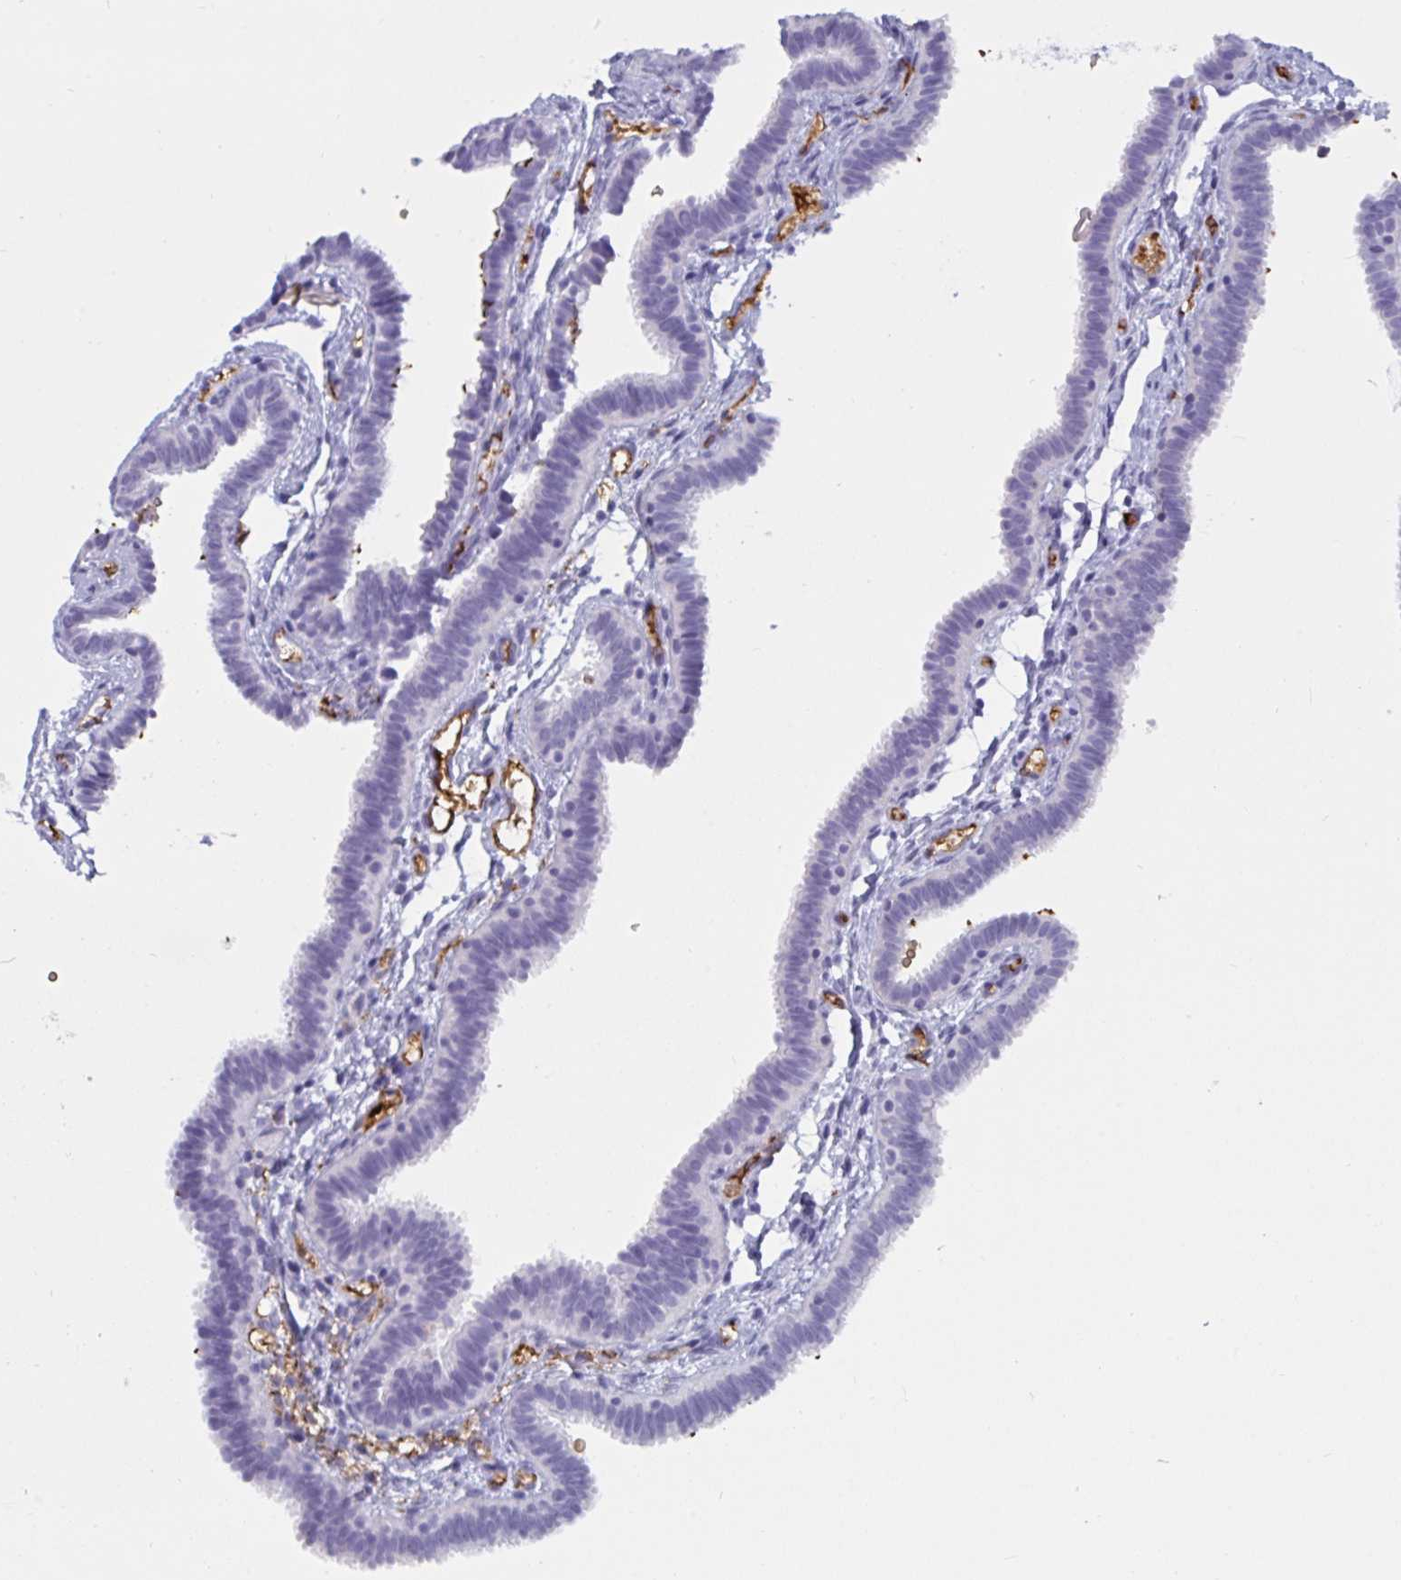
{"staining": {"intensity": "negative", "quantity": "none", "location": "none"}, "tissue": "fallopian tube", "cell_type": "Glandular cells", "image_type": "normal", "snomed": [{"axis": "morphology", "description": "Normal tissue, NOS"}, {"axis": "topography", "description": "Fallopian tube"}], "caption": "IHC photomicrograph of normal fallopian tube: fallopian tube stained with DAB (3,3'-diaminobenzidine) reveals no significant protein expression in glandular cells.", "gene": "SLC2A1", "patient": {"sex": "female", "age": 37}}